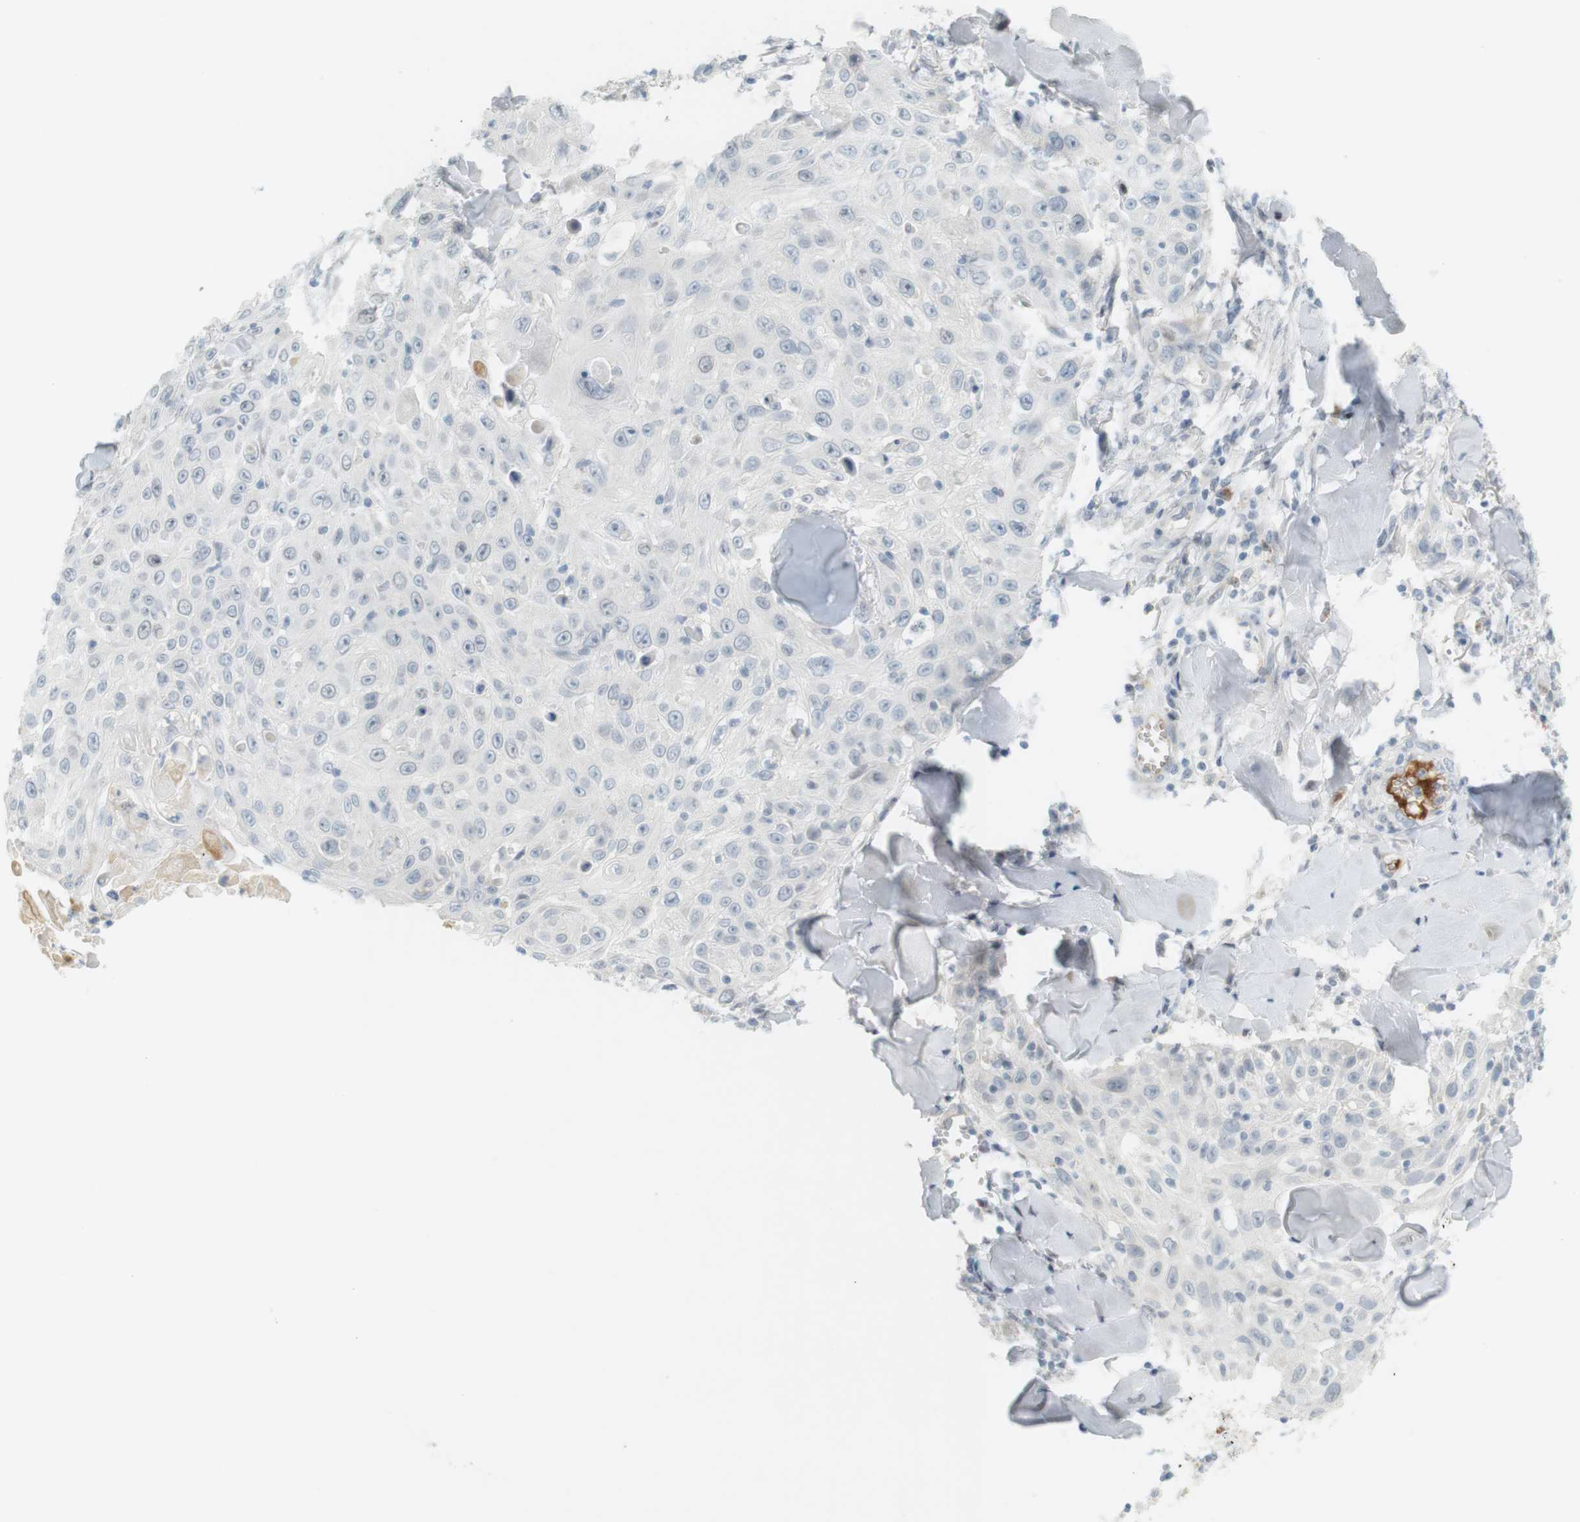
{"staining": {"intensity": "negative", "quantity": "none", "location": "none"}, "tissue": "skin cancer", "cell_type": "Tumor cells", "image_type": "cancer", "snomed": [{"axis": "morphology", "description": "Squamous cell carcinoma, NOS"}, {"axis": "topography", "description": "Skin"}], "caption": "Tumor cells show no significant positivity in skin cancer (squamous cell carcinoma).", "gene": "DMC1", "patient": {"sex": "male", "age": 86}}